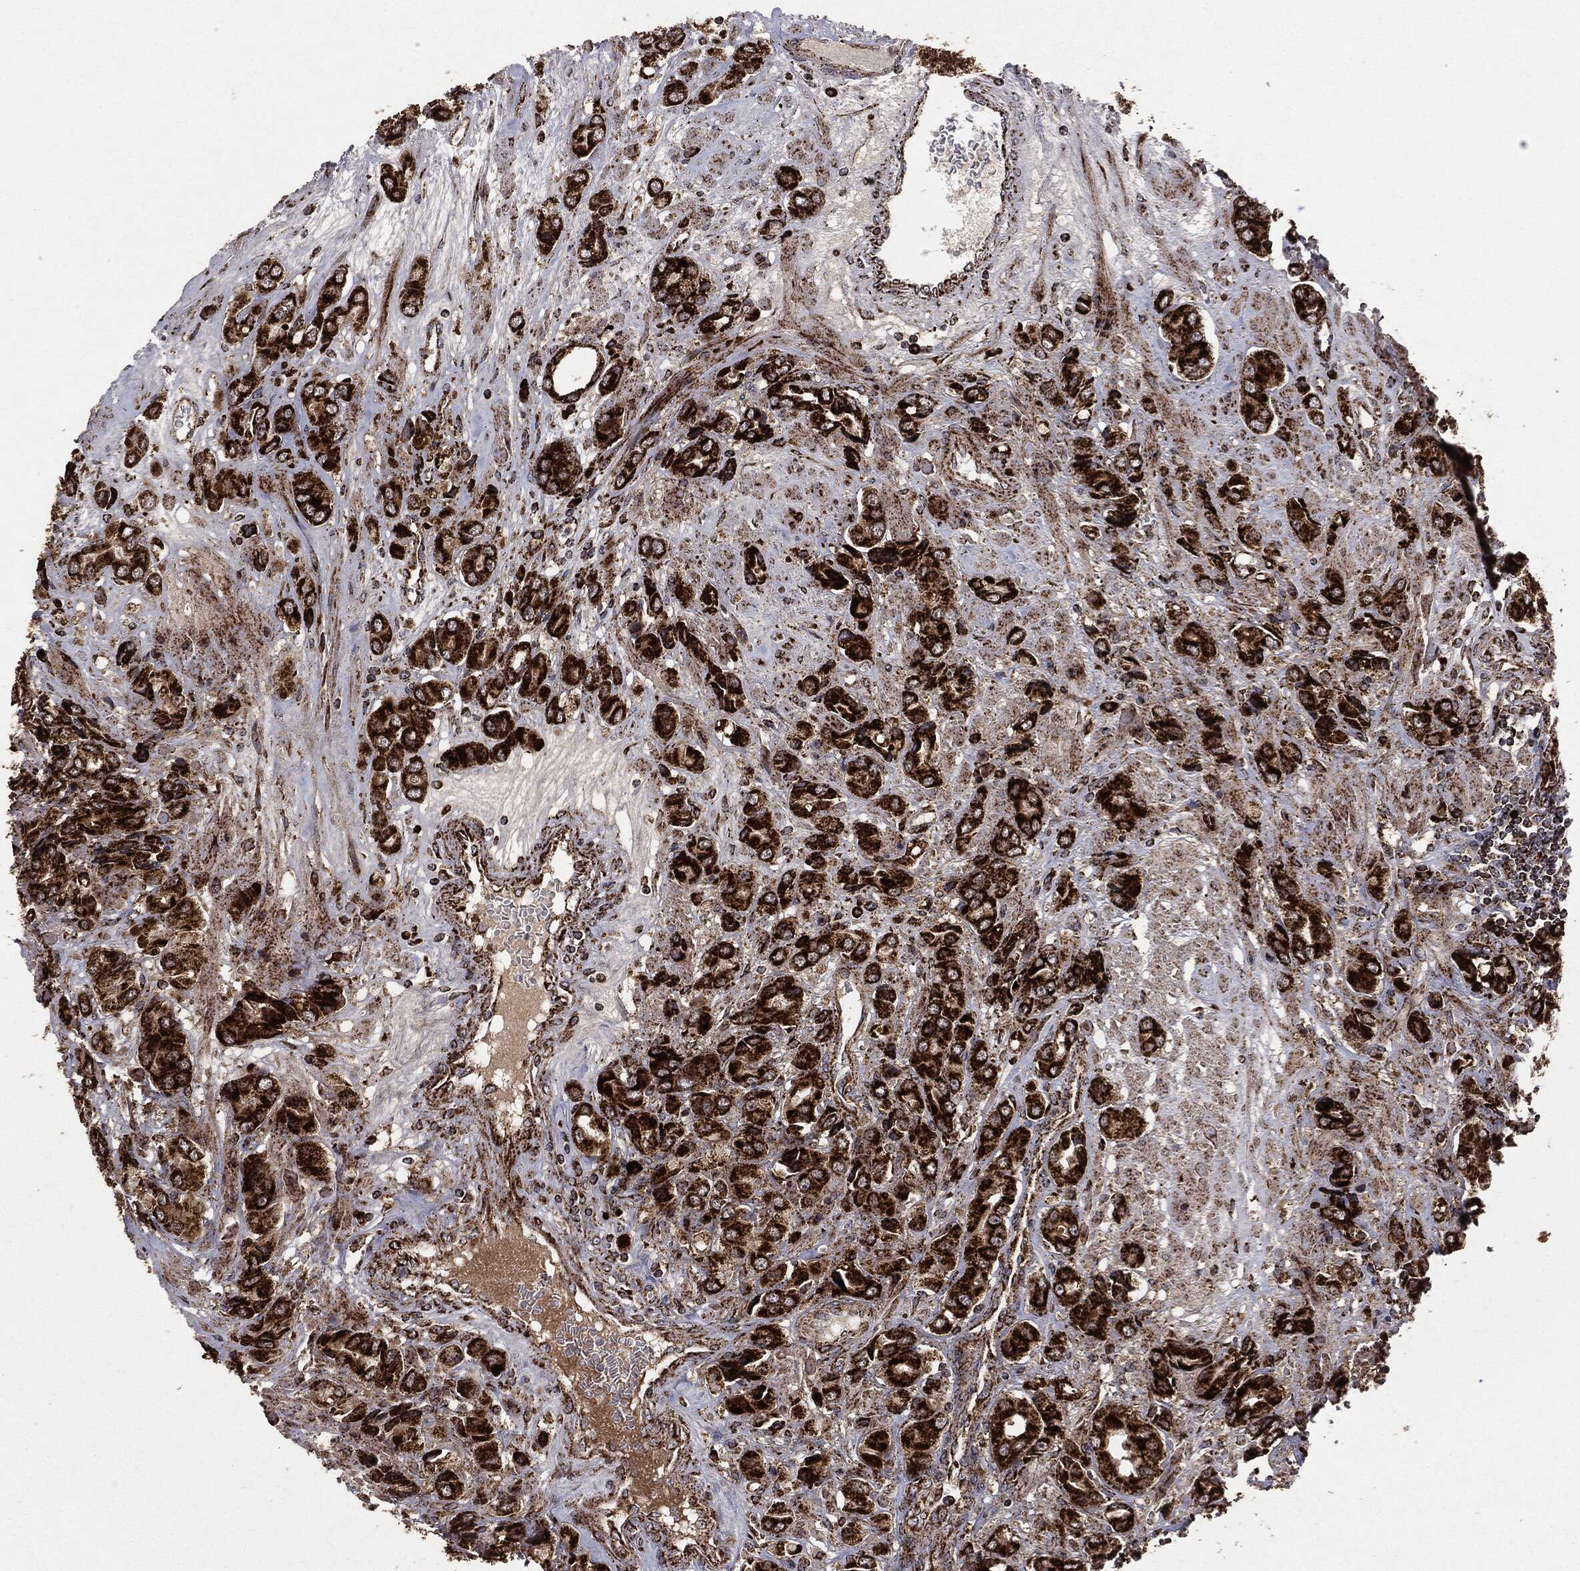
{"staining": {"intensity": "strong", "quantity": ">75%", "location": "cytoplasmic/membranous"}, "tissue": "prostate cancer", "cell_type": "Tumor cells", "image_type": "cancer", "snomed": [{"axis": "morphology", "description": "Adenocarcinoma, NOS"}, {"axis": "topography", "description": "Prostate and seminal vesicle, NOS"}, {"axis": "topography", "description": "Prostate"}], "caption": "An immunohistochemistry image of tumor tissue is shown. Protein staining in brown shows strong cytoplasmic/membranous positivity in prostate cancer within tumor cells.", "gene": "MAP2K1", "patient": {"sex": "male", "age": 69}}